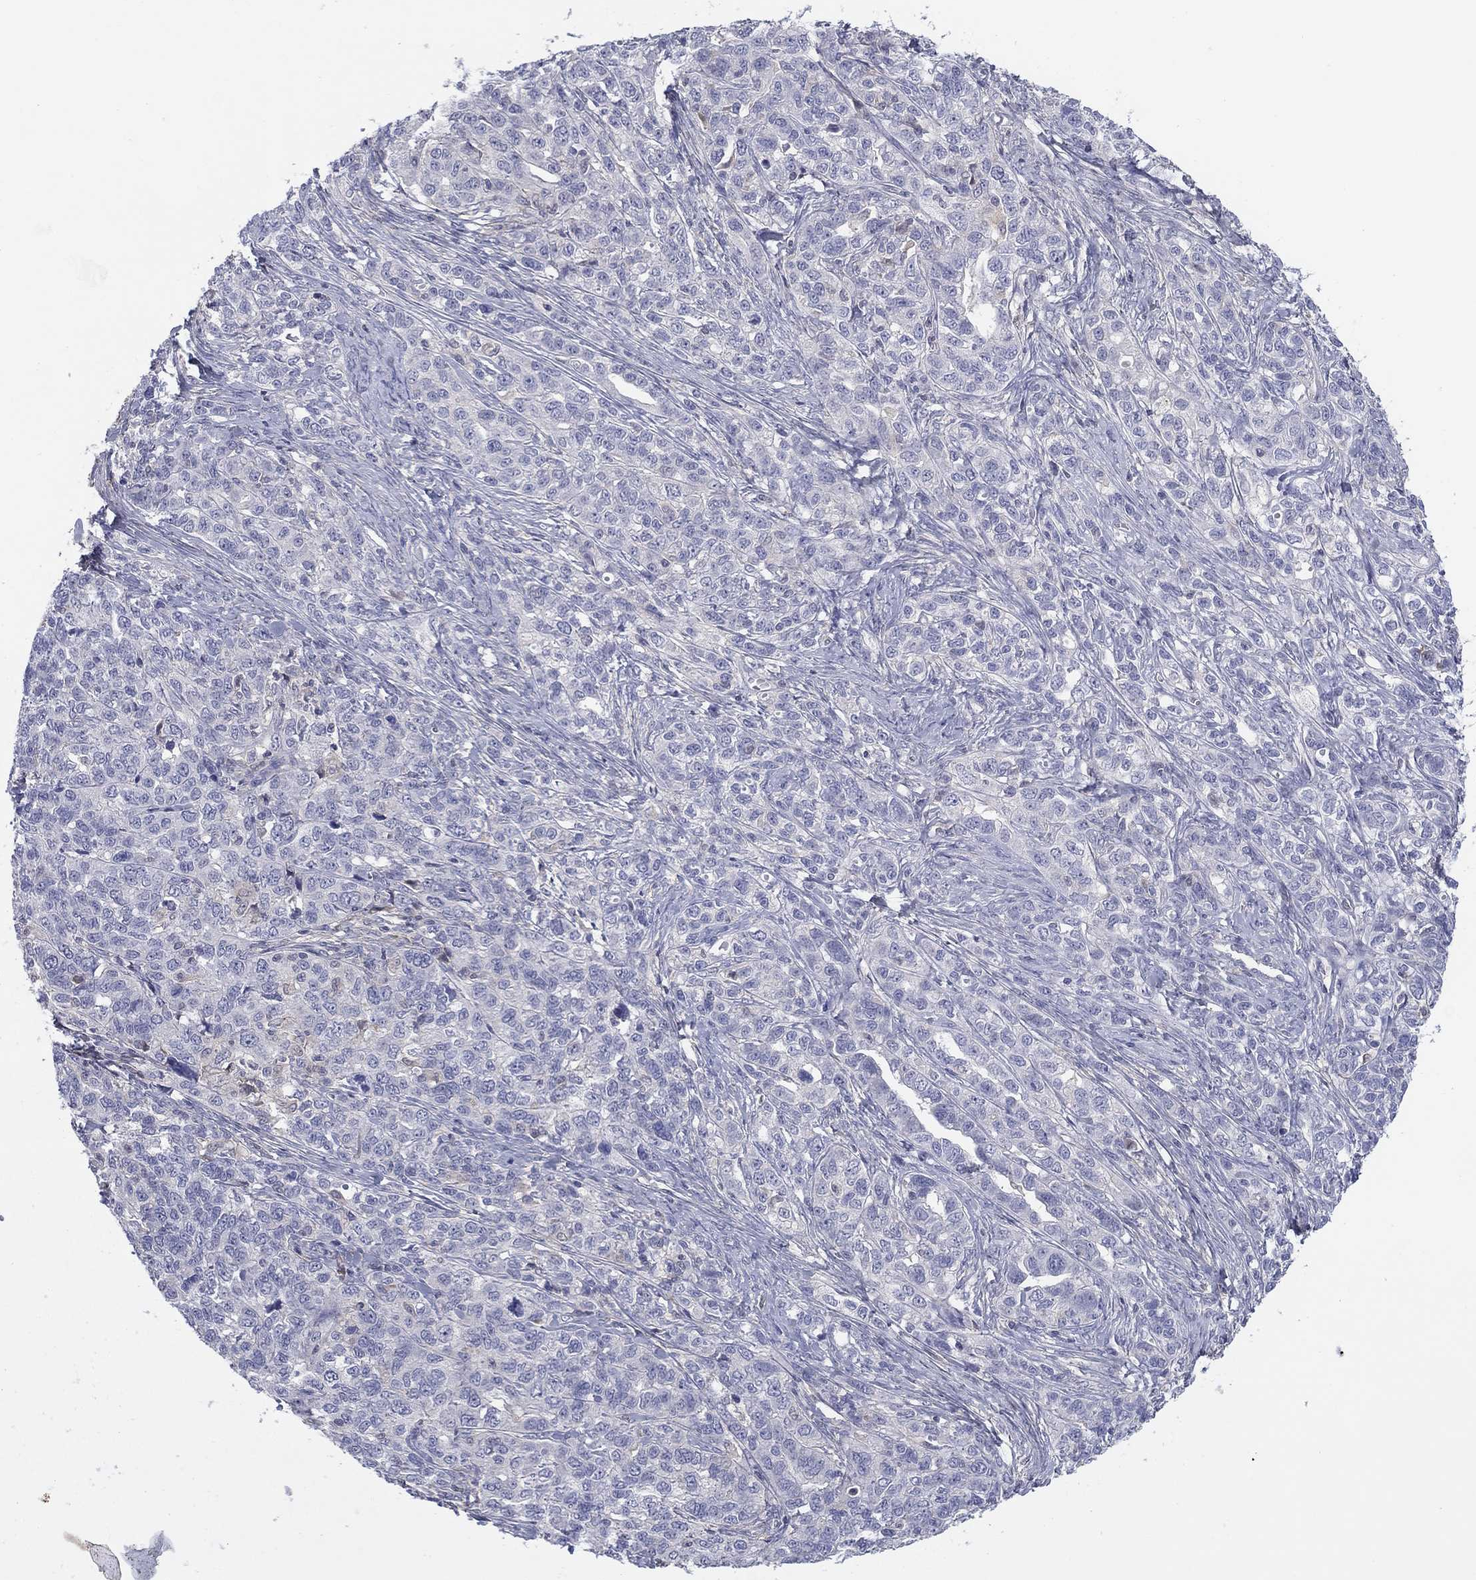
{"staining": {"intensity": "negative", "quantity": "none", "location": "none"}, "tissue": "ovarian cancer", "cell_type": "Tumor cells", "image_type": "cancer", "snomed": [{"axis": "morphology", "description": "Cystadenocarcinoma, serous, NOS"}, {"axis": "topography", "description": "Ovary"}], "caption": "Immunohistochemistry micrograph of ovarian cancer (serous cystadenocarcinoma) stained for a protein (brown), which exhibits no staining in tumor cells. Brightfield microscopy of immunohistochemistry (IHC) stained with DAB (3,3'-diaminobenzidine) (brown) and hematoxylin (blue), captured at high magnification.", "gene": "CYP2B6", "patient": {"sex": "female", "age": 71}}